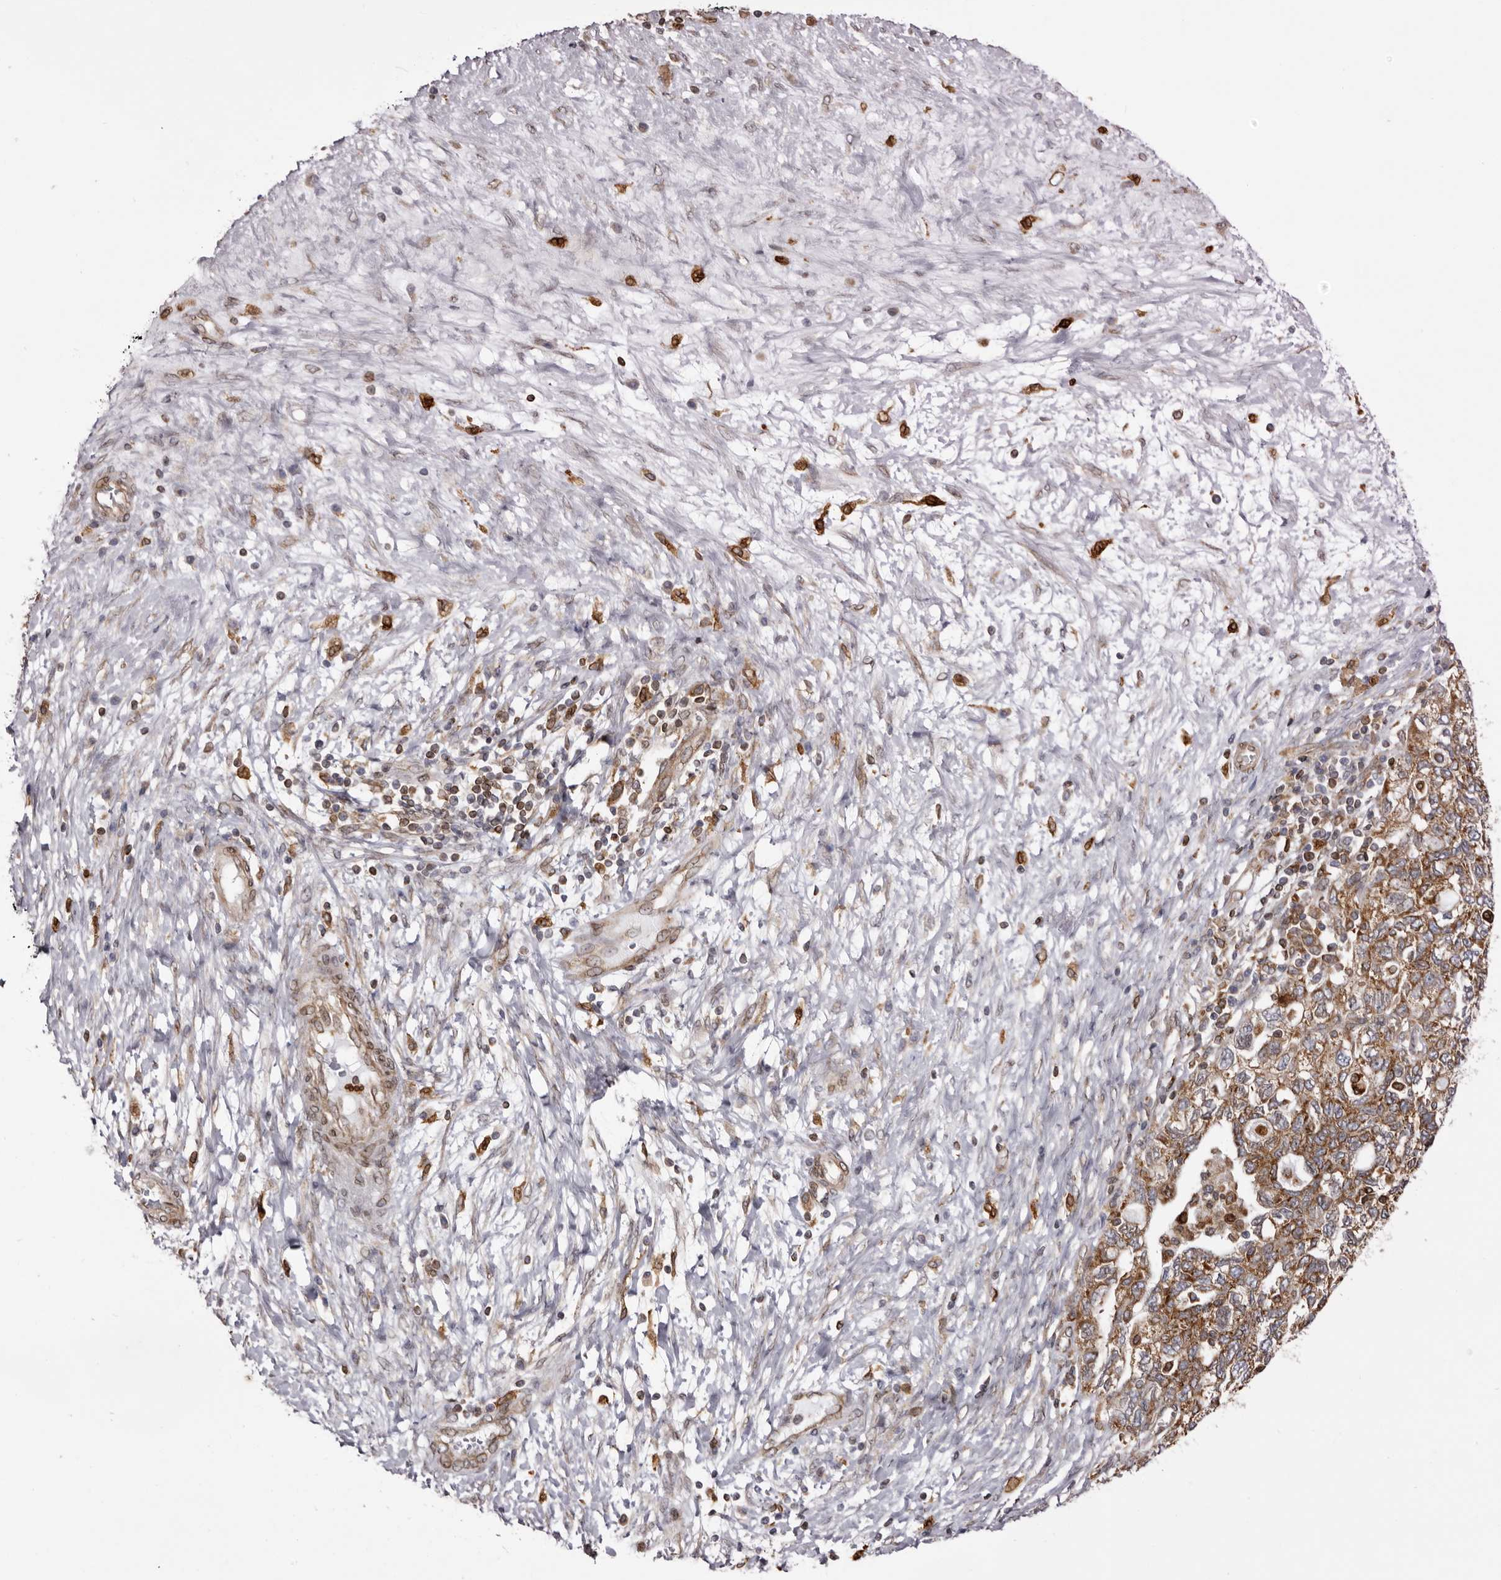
{"staining": {"intensity": "moderate", "quantity": ">75%", "location": "cytoplasmic/membranous"}, "tissue": "ovarian cancer", "cell_type": "Tumor cells", "image_type": "cancer", "snomed": [{"axis": "morphology", "description": "Carcinoma, NOS"}, {"axis": "morphology", "description": "Cystadenocarcinoma, serous, NOS"}, {"axis": "topography", "description": "Ovary"}], "caption": "Immunohistochemistry of ovarian cancer (serous cystadenocarcinoma) displays medium levels of moderate cytoplasmic/membranous expression in approximately >75% of tumor cells.", "gene": "C4orf3", "patient": {"sex": "female", "age": 69}}